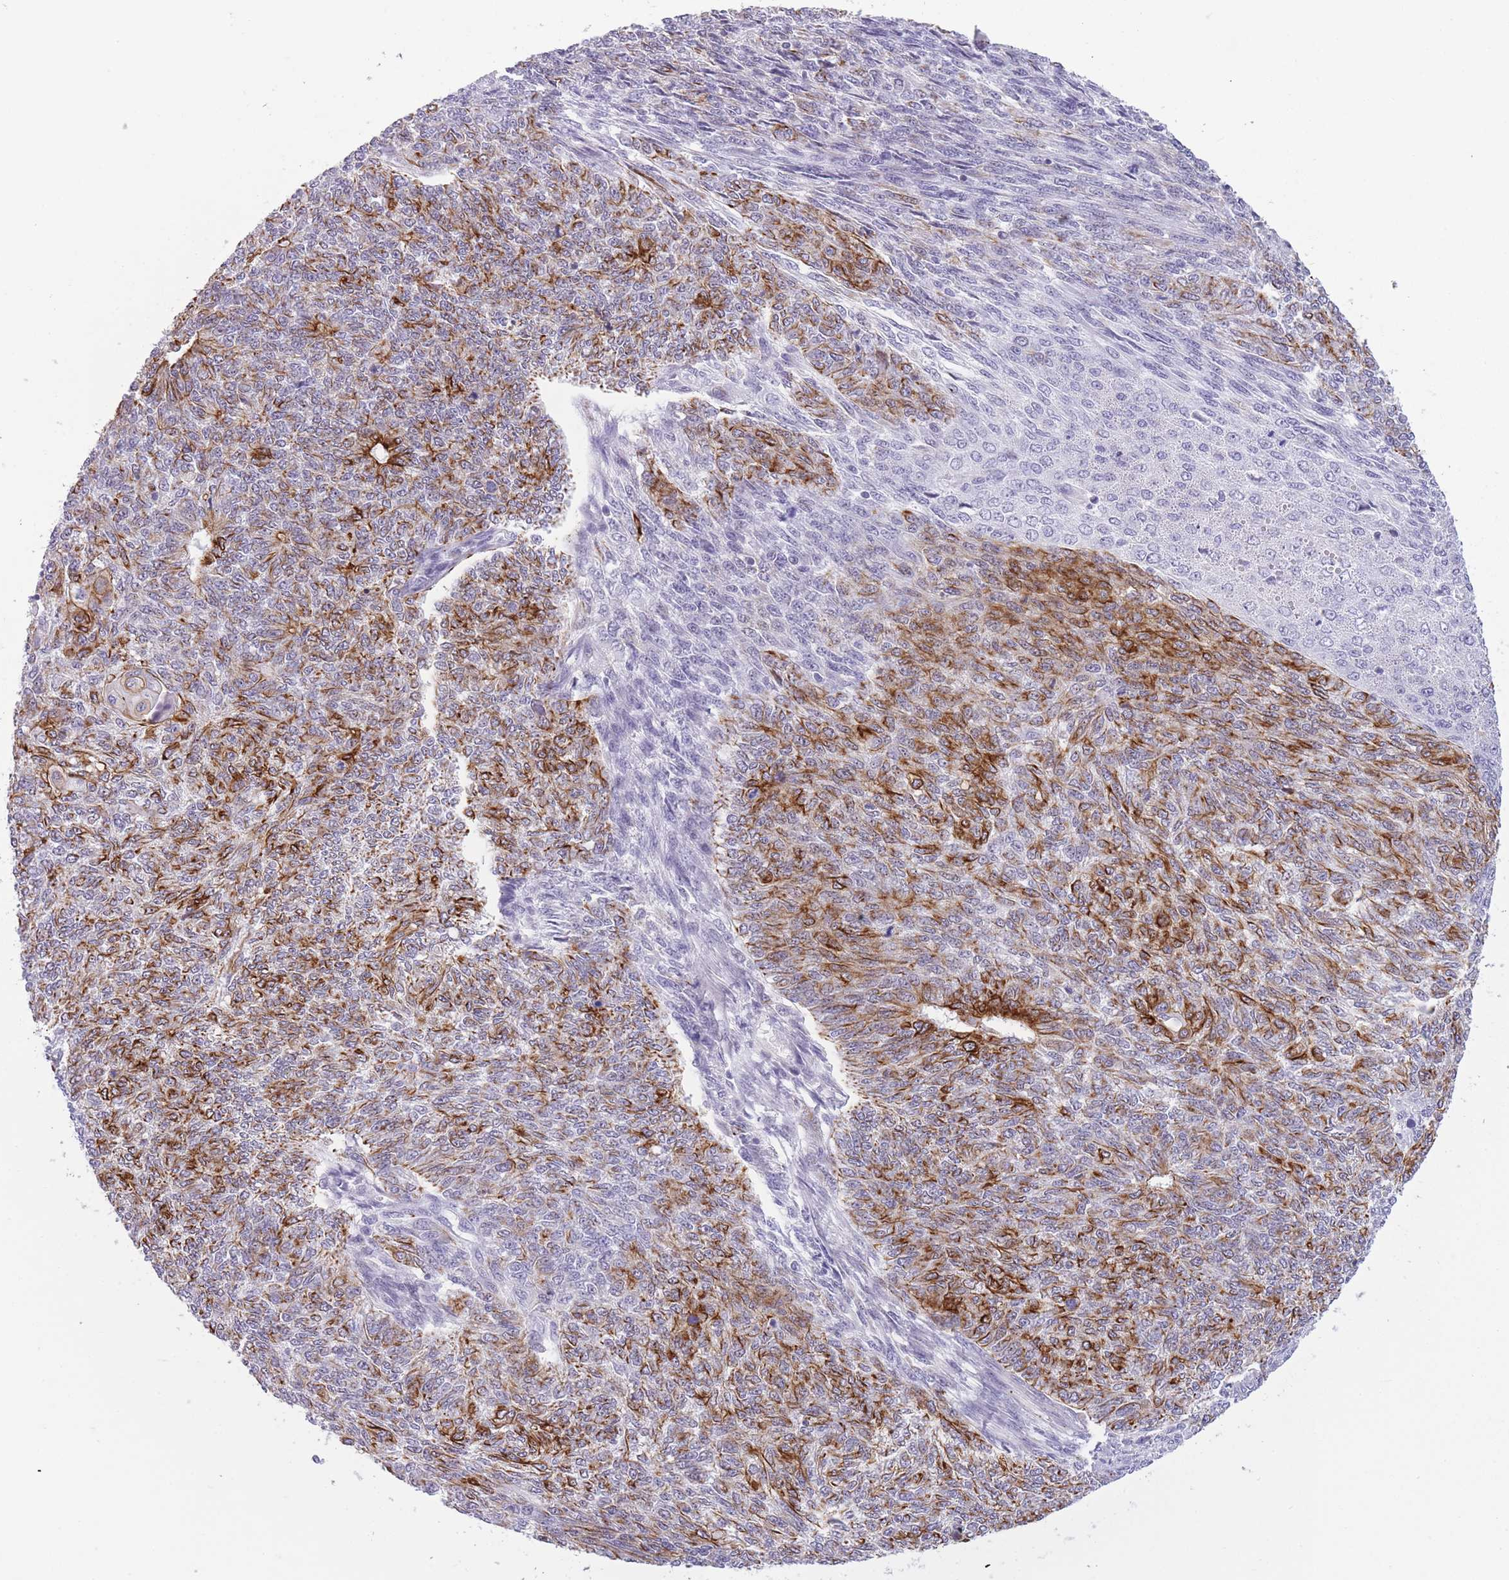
{"staining": {"intensity": "strong", "quantity": "25%-75%", "location": "cytoplasmic/membranous"}, "tissue": "endometrial cancer", "cell_type": "Tumor cells", "image_type": "cancer", "snomed": [{"axis": "morphology", "description": "Adenocarcinoma, NOS"}, {"axis": "topography", "description": "Endometrium"}], "caption": "IHC of human endometrial adenocarcinoma shows high levels of strong cytoplasmic/membranous positivity in about 25%-75% of tumor cells.", "gene": "RADX", "patient": {"sex": "female", "age": 32}}